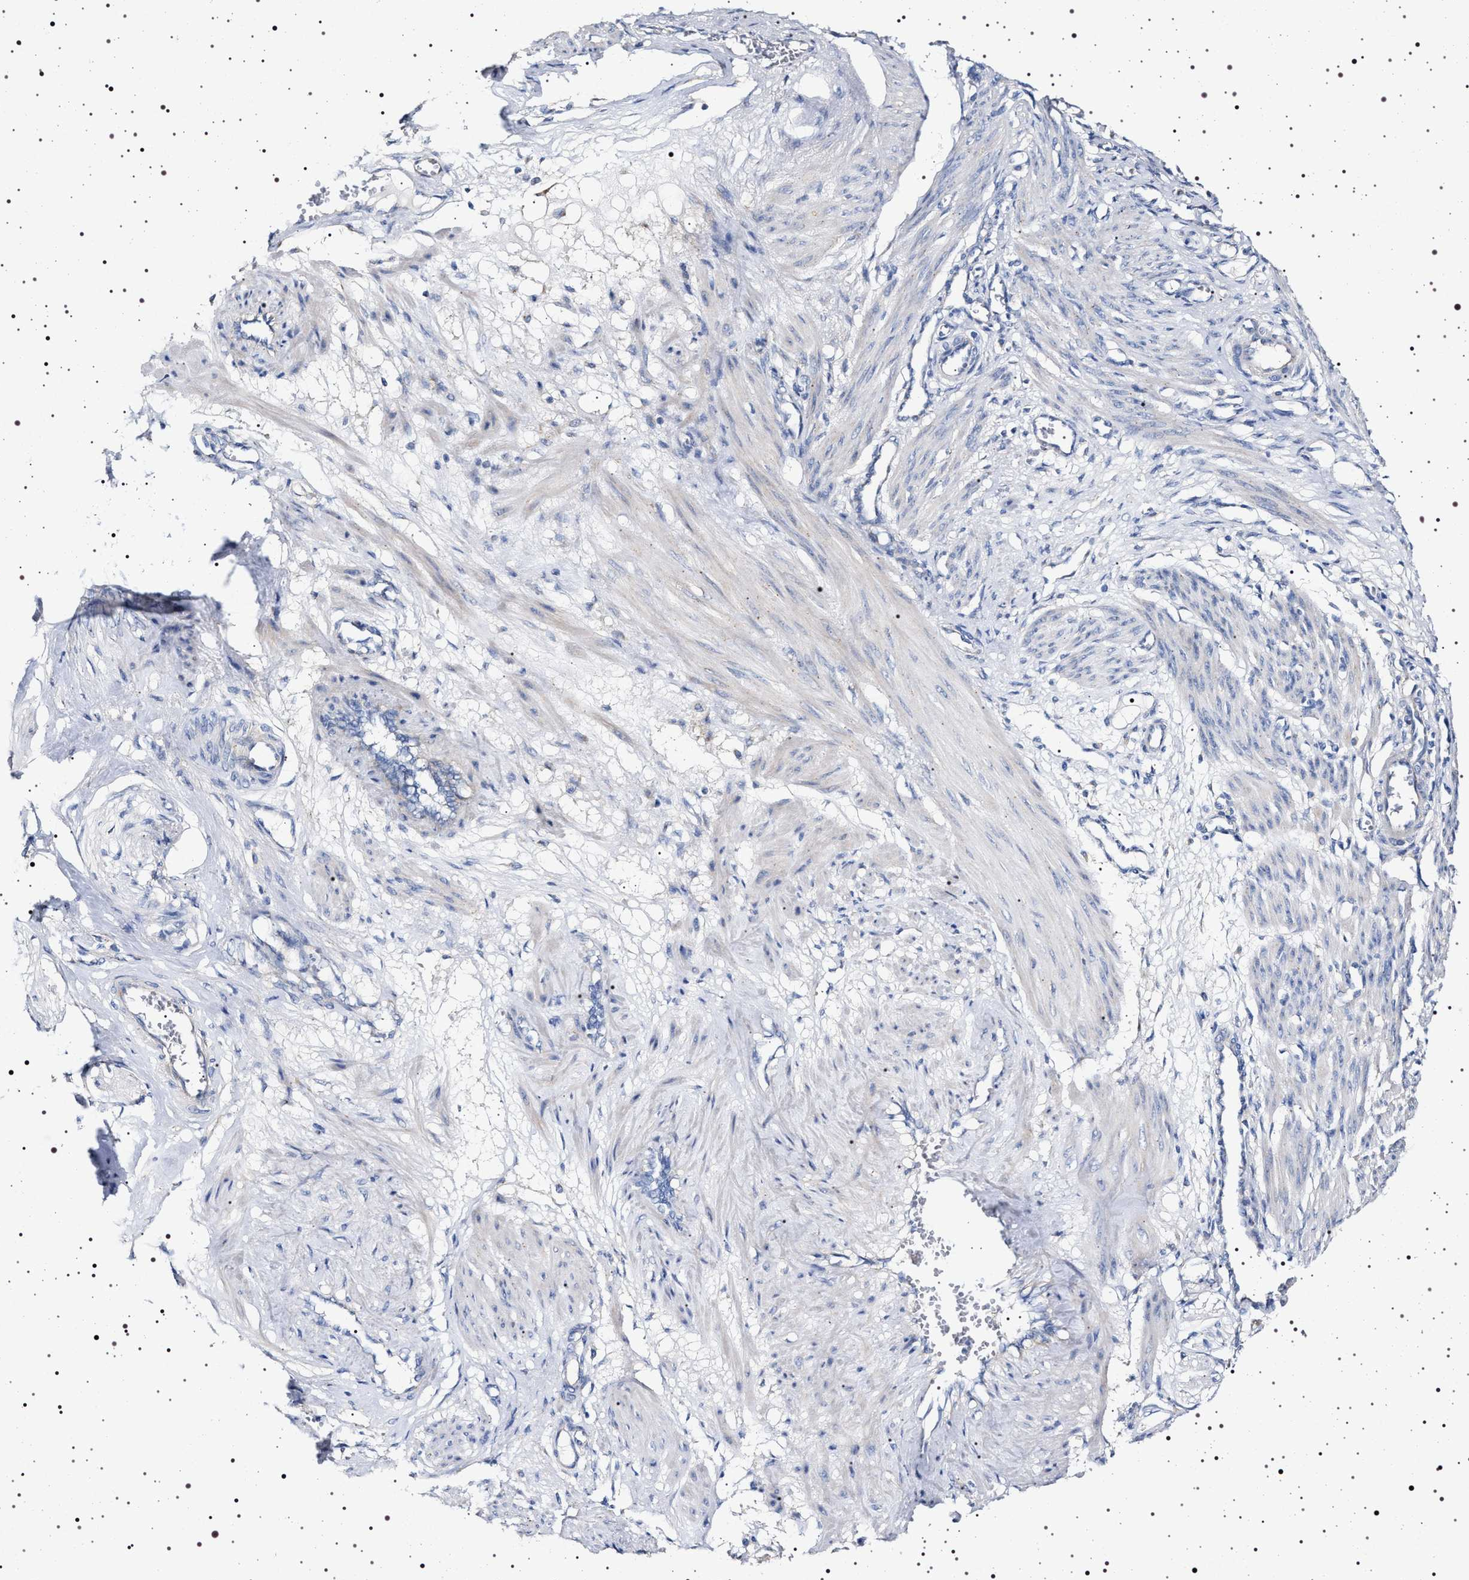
{"staining": {"intensity": "negative", "quantity": "none", "location": "none"}, "tissue": "smooth muscle", "cell_type": "Smooth muscle cells", "image_type": "normal", "snomed": [{"axis": "morphology", "description": "Normal tissue, NOS"}, {"axis": "topography", "description": "Endometrium"}], "caption": "The immunohistochemistry (IHC) image has no significant staining in smooth muscle cells of smooth muscle.", "gene": "NAALADL2", "patient": {"sex": "female", "age": 33}}